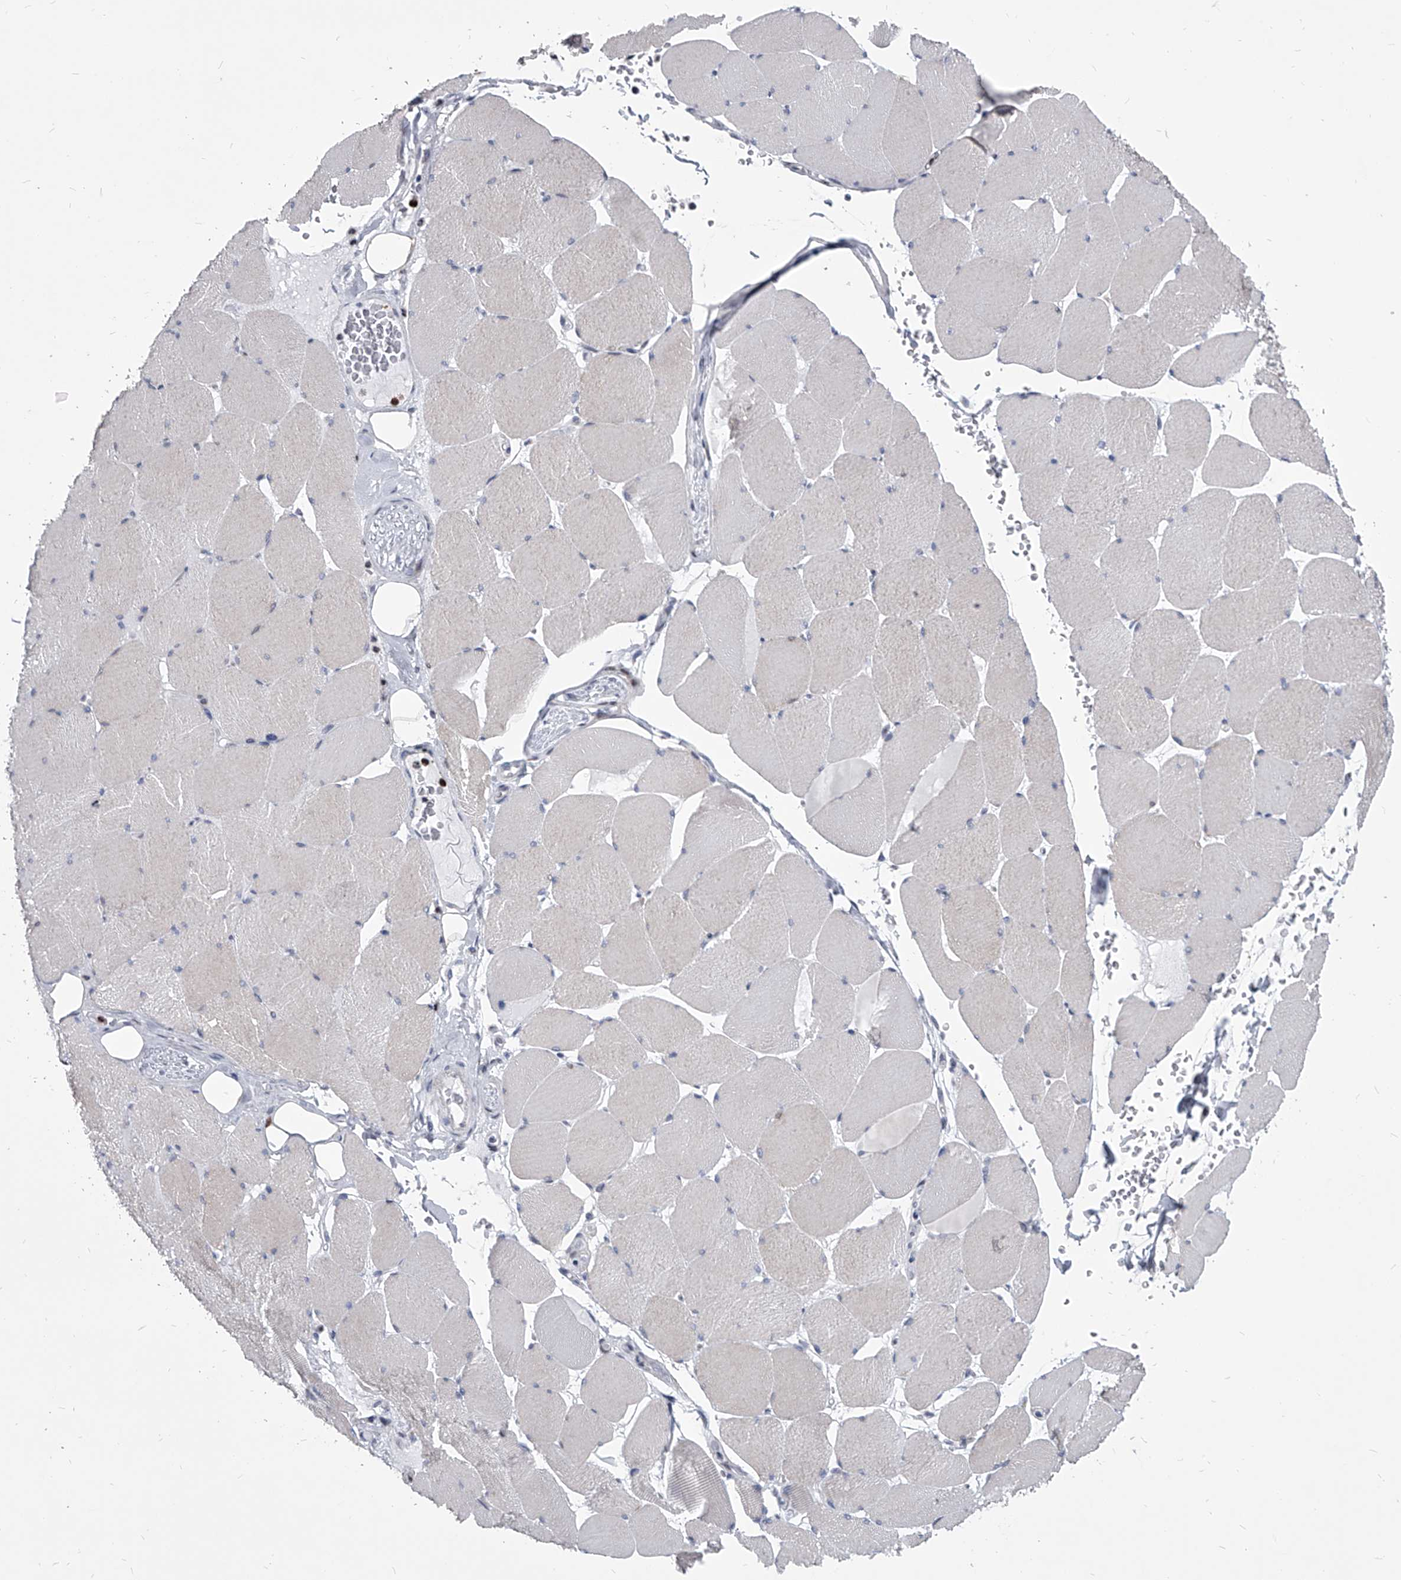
{"staining": {"intensity": "weak", "quantity": "<25%", "location": "cytoplasmic/membranous"}, "tissue": "skeletal muscle", "cell_type": "Myocytes", "image_type": "normal", "snomed": [{"axis": "morphology", "description": "Normal tissue, NOS"}, {"axis": "topography", "description": "Skeletal muscle"}, {"axis": "topography", "description": "Head-Neck"}], "caption": "This is a micrograph of immunohistochemistry staining of normal skeletal muscle, which shows no positivity in myocytes.", "gene": "EVA1C", "patient": {"sex": "male", "age": 66}}